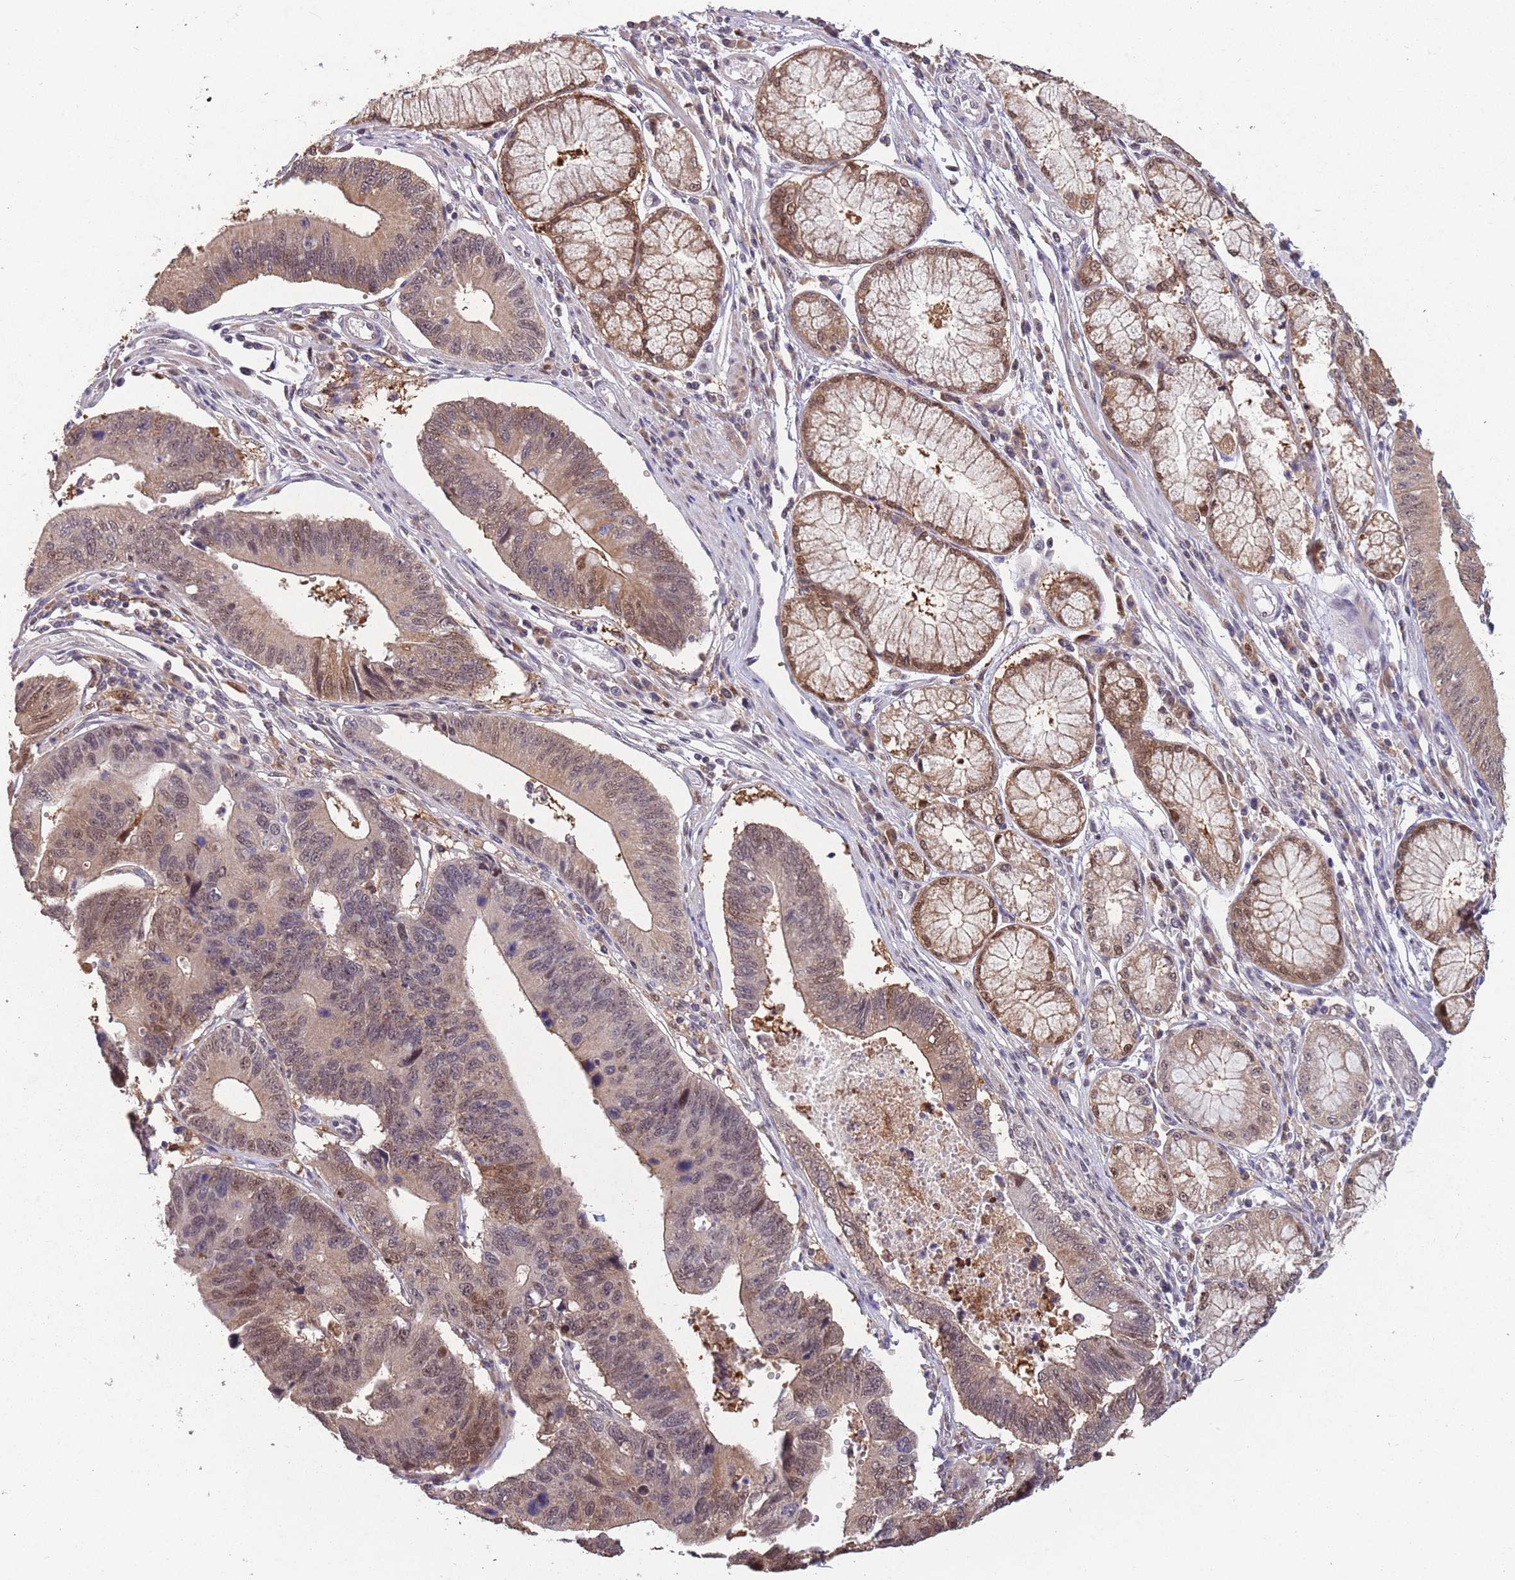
{"staining": {"intensity": "moderate", "quantity": ">75%", "location": "cytoplasmic/membranous,nuclear"}, "tissue": "stomach cancer", "cell_type": "Tumor cells", "image_type": "cancer", "snomed": [{"axis": "morphology", "description": "Adenocarcinoma, NOS"}, {"axis": "topography", "description": "Stomach"}], "caption": "Protein analysis of adenocarcinoma (stomach) tissue exhibits moderate cytoplasmic/membranous and nuclear staining in approximately >75% of tumor cells.", "gene": "ZNF639", "patient": {"sex": "male", "age": 59}}